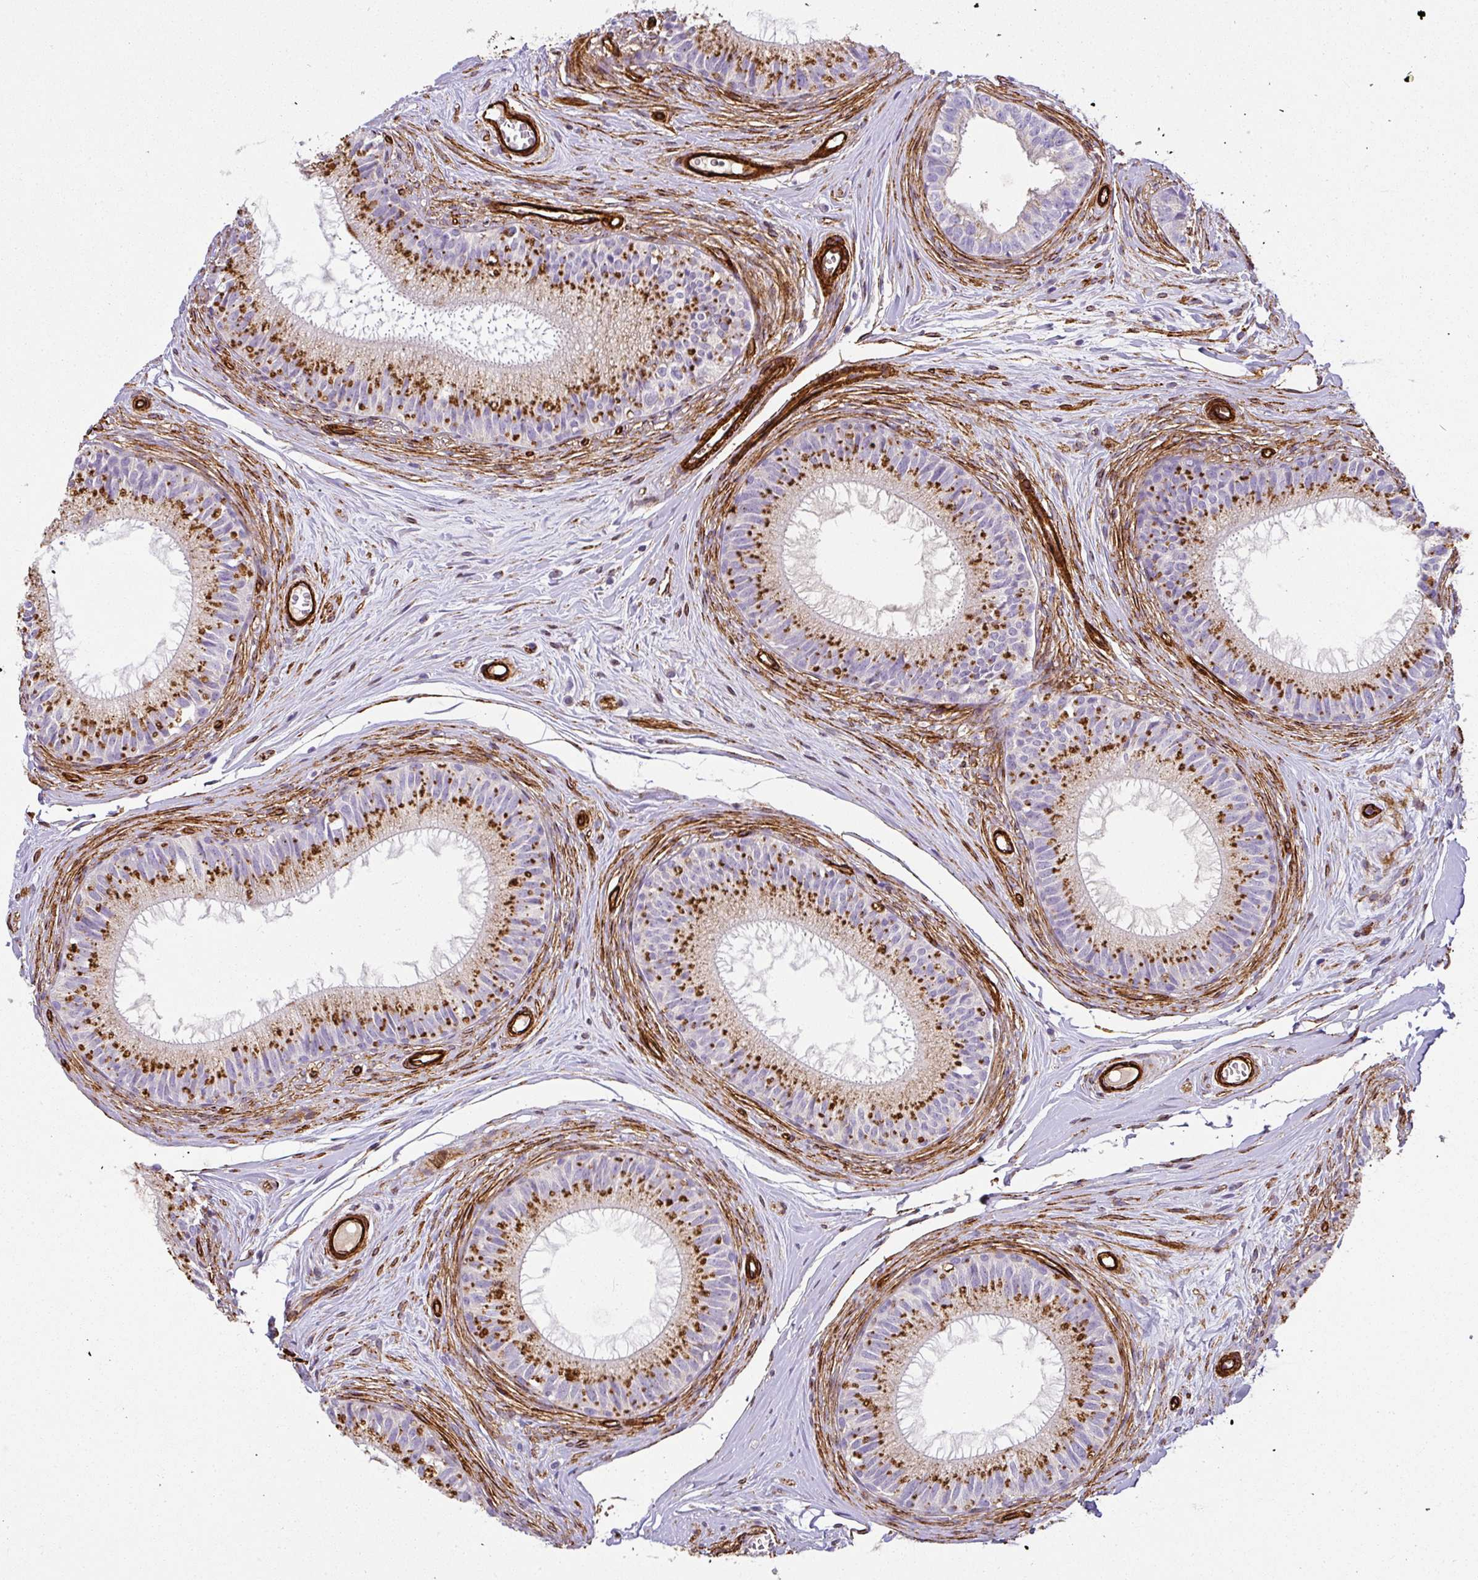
{"staining": {"intensity": "moderate", "quantity": "25%-75%", "location": "cytoplasmic/membranous"}, "tissue": "epididymis", "cell_type": "Glandular cells", "image_type": "normal", "snomed": [{"axis": "morphology", "description": "Normal tissue, NOS"}, {"axis": "topography", "description": "Epididymis"}], "caption": "Immunohistochemical staining of unremarkable epididymis exhibits moderate cytoplasmic/membranous protein positivity in approximately 25%-75% of glandular cells. The protein of interest is shown in brown color, while the nuclei are stained blue.", "gene": "SLC25A17", "patient": {"sex": "male", "age": 25}}